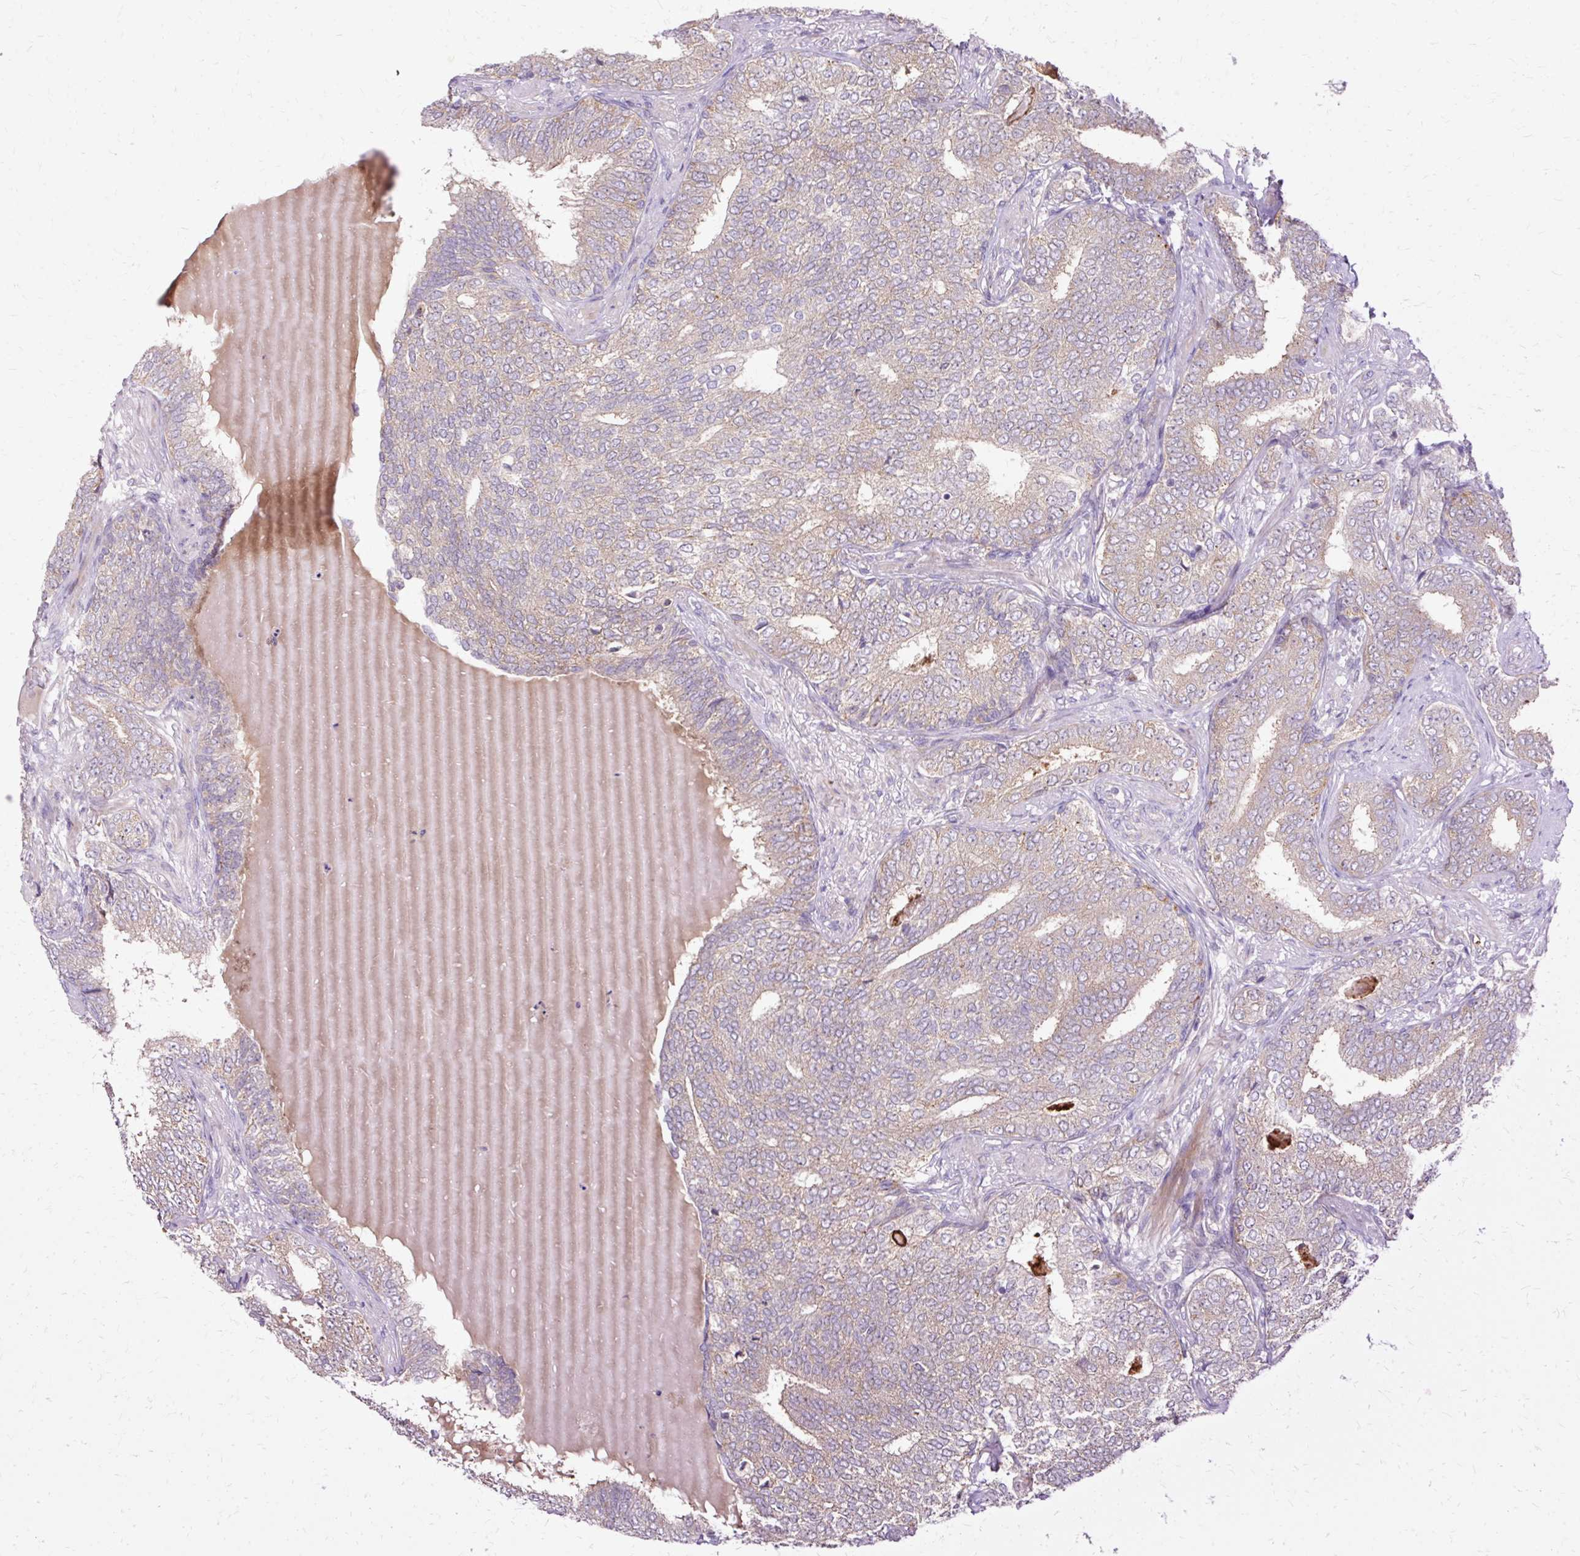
{"staining": {"intensity": "weak", "quantity": "<25%", "location": "cytoplasmic/membranous"}, "tissue": "prostate cancer", "cell_type": "Tumor cells", "image_type": "cancer", "snomed": [{"axis": "morphology", "description": "Adenocarcinoma, High grade"}, {"axis": "topography", "description": "Prostate"}], "caption": "Protein analysis of prostate cancer demonstrates no significant staining in tumor cells.", "gene": "GEMIN2", "patient": {"sex": "male", "age": 72}}